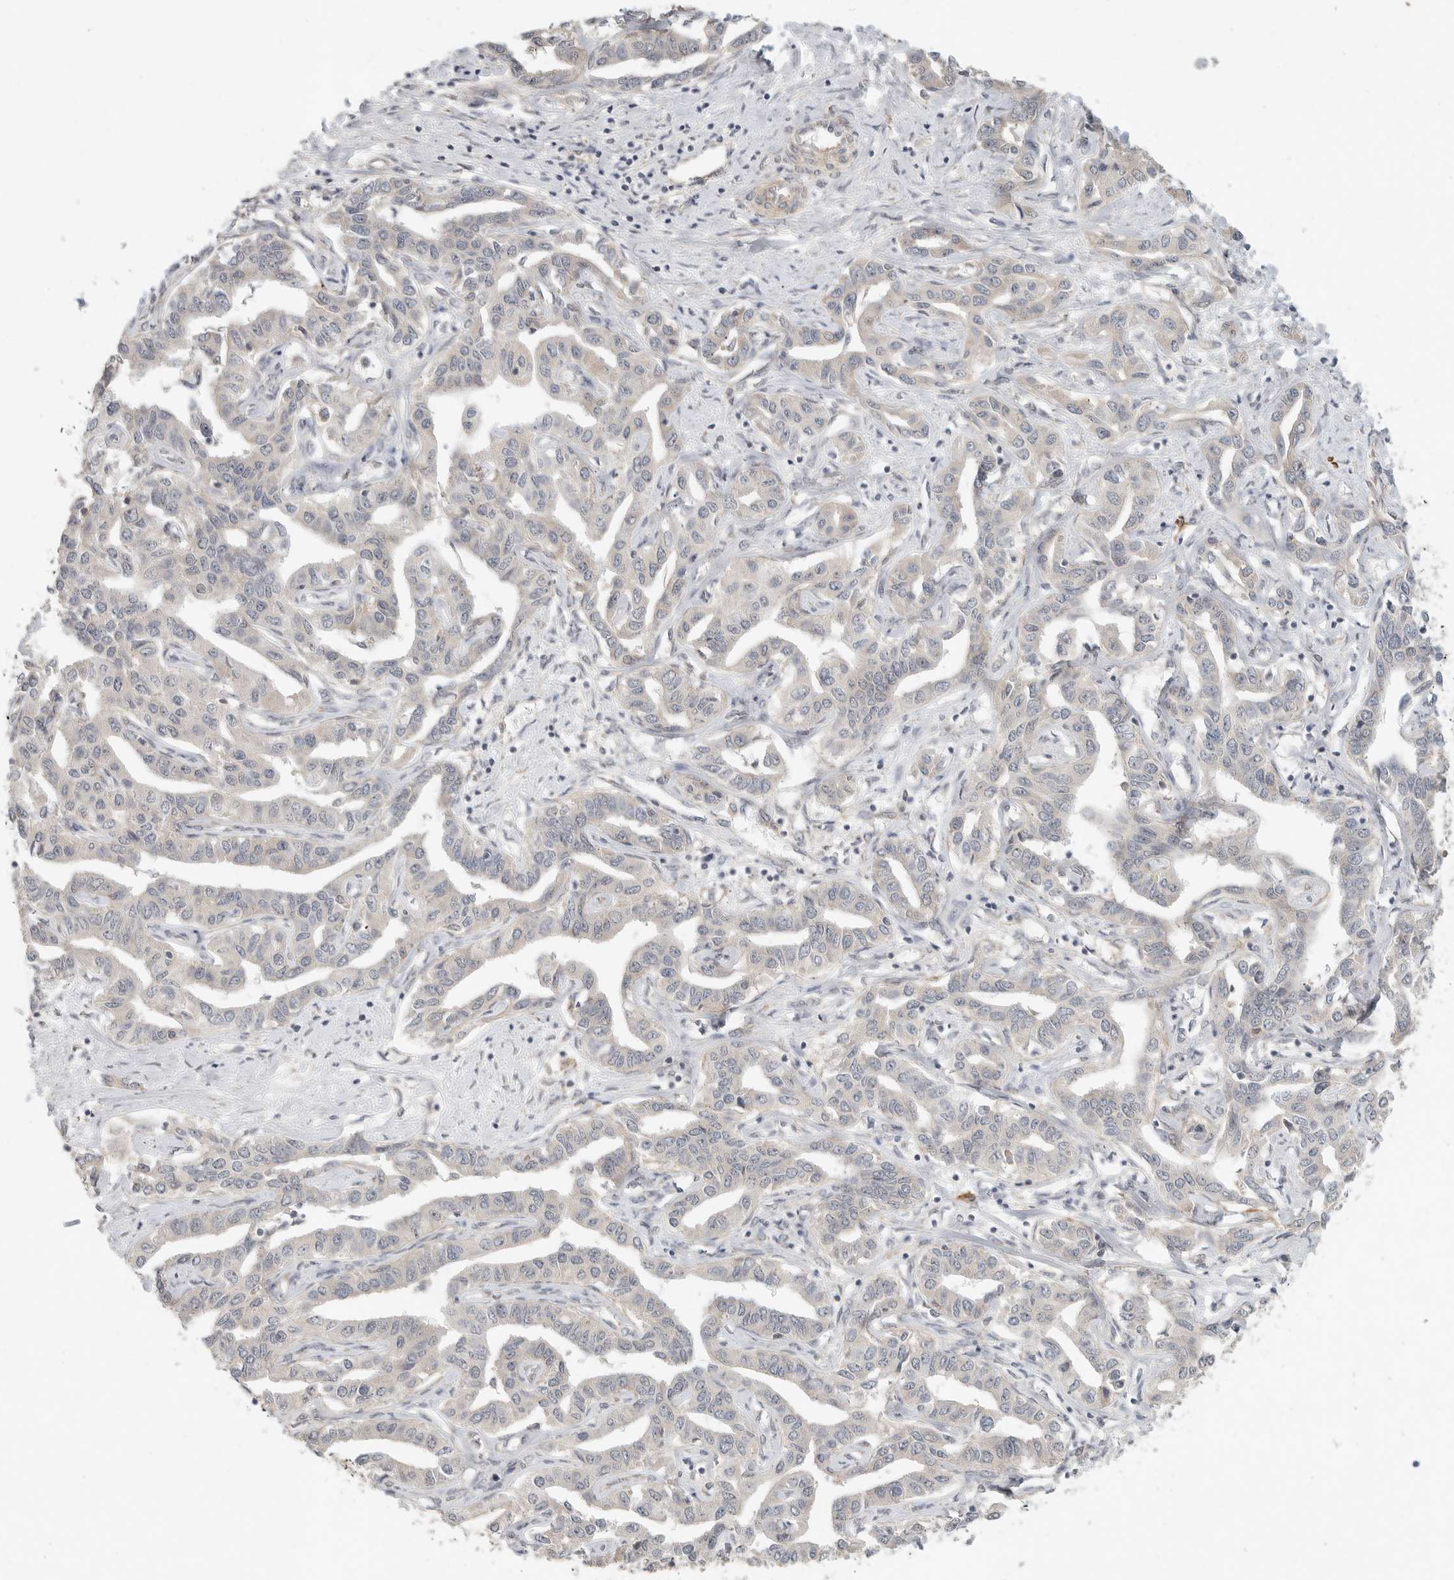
{"staining": {"intensity": "negative", "quantity": "none", "location": "none"}, "tissue": "liver cancer", "cell_type": "Tumor cells", "image_type": "cancer", "snomed": [{"axis": "morphology", "description": "Cholangiocarcinoma"}, {"axis": "topography", "description": "Liver"}], "caption": "Immunohistochemistry (IHC) of human liver cancer reveals no positivity in tumor cells.", "gene": "SLC25A36", "patient": {"sex": "male", "age": 59}}